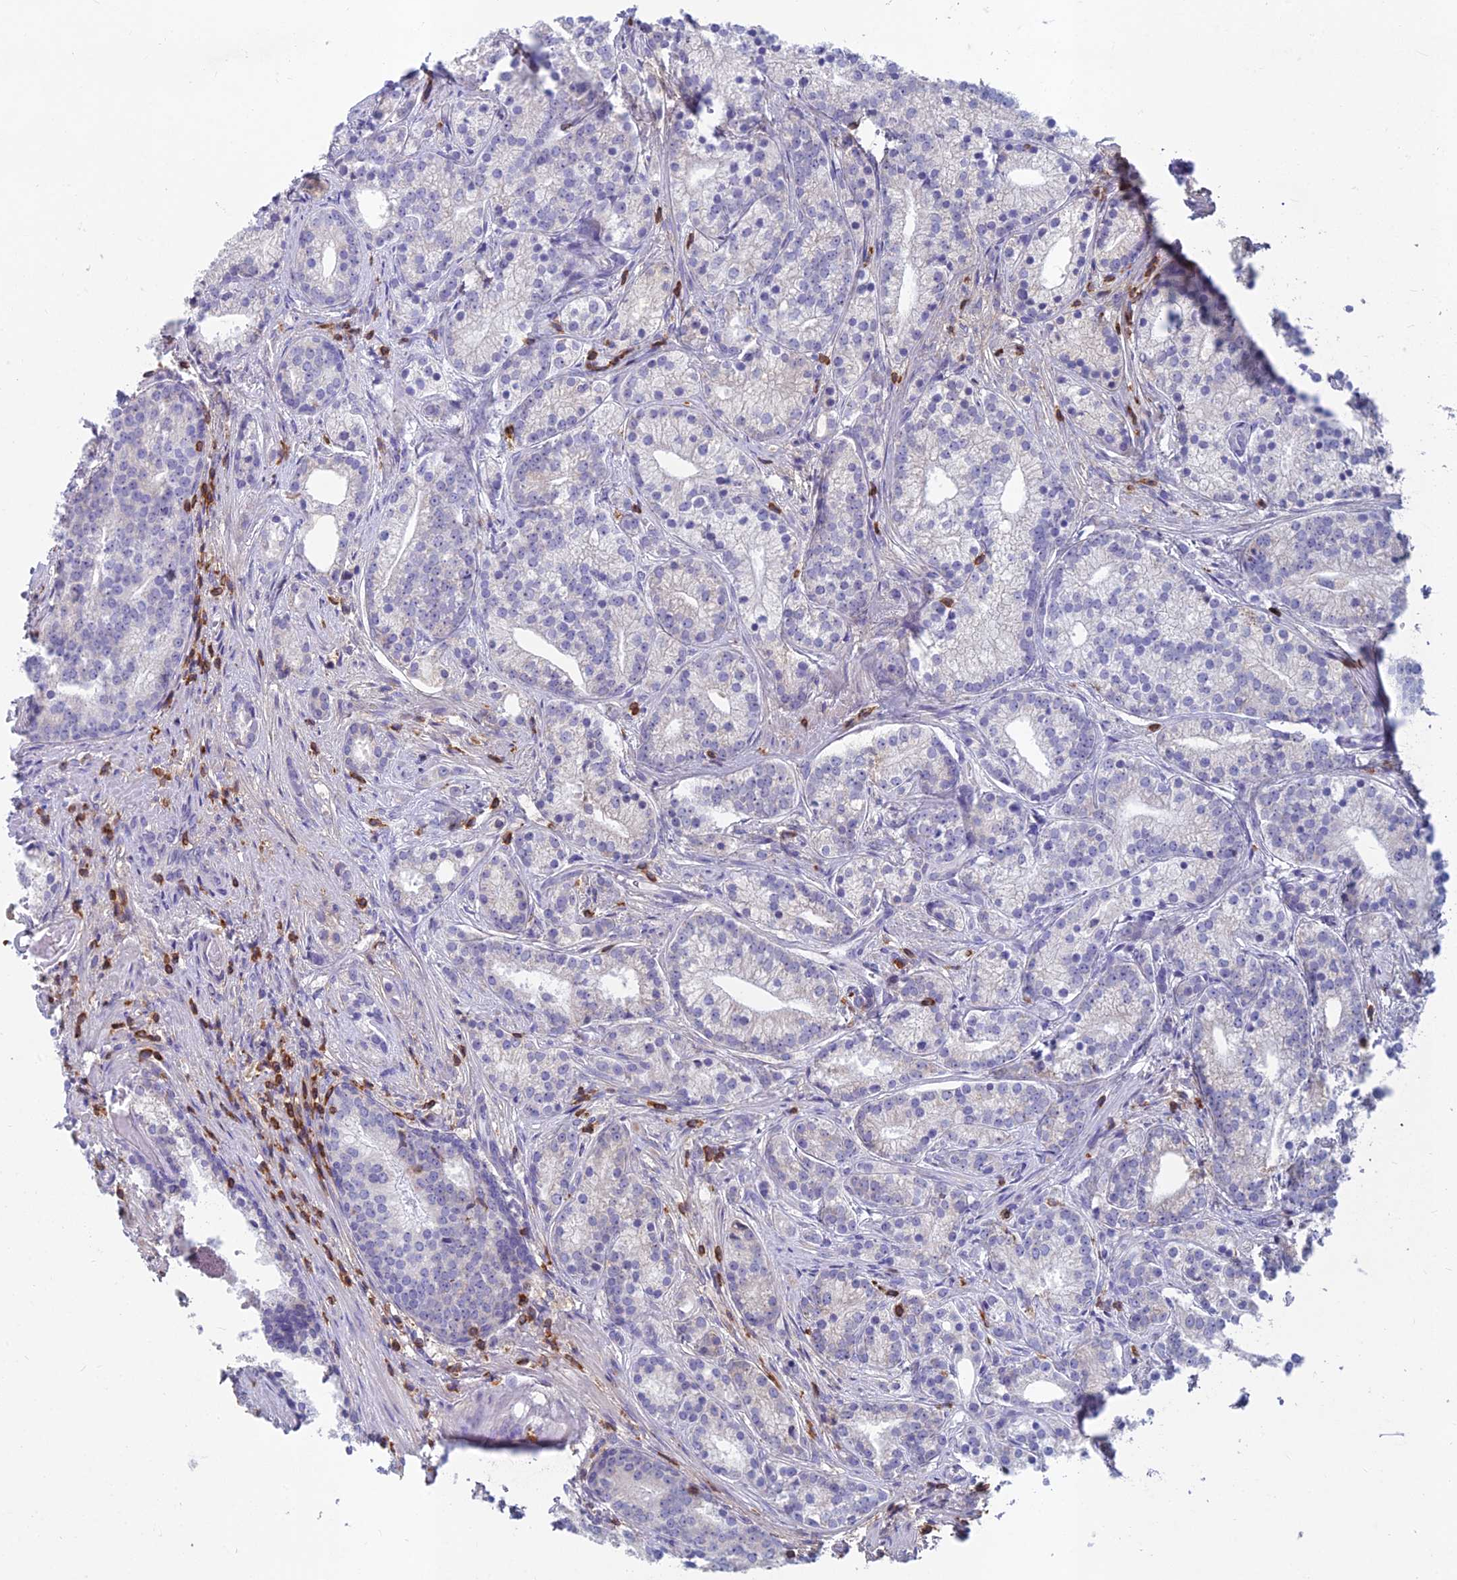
{"staining": {"intensity": "negative", "quantity": "none", "location": "none"}, "tissue": "prostate cancer", "cell_type": "Tumor cells", "image_type": "cancer", "snomed": [{"axis": "morphology", "description": "Adenocarcinoma, Low grade"}, {"axis": "topography", "description": "Prostate"}], "caption": "There is no significant positivity in tumor cells of prostate adenocarcinoma (low-grade).", "gene": "ABI3BP", "patient": {"sex": "male", "age": 71}}